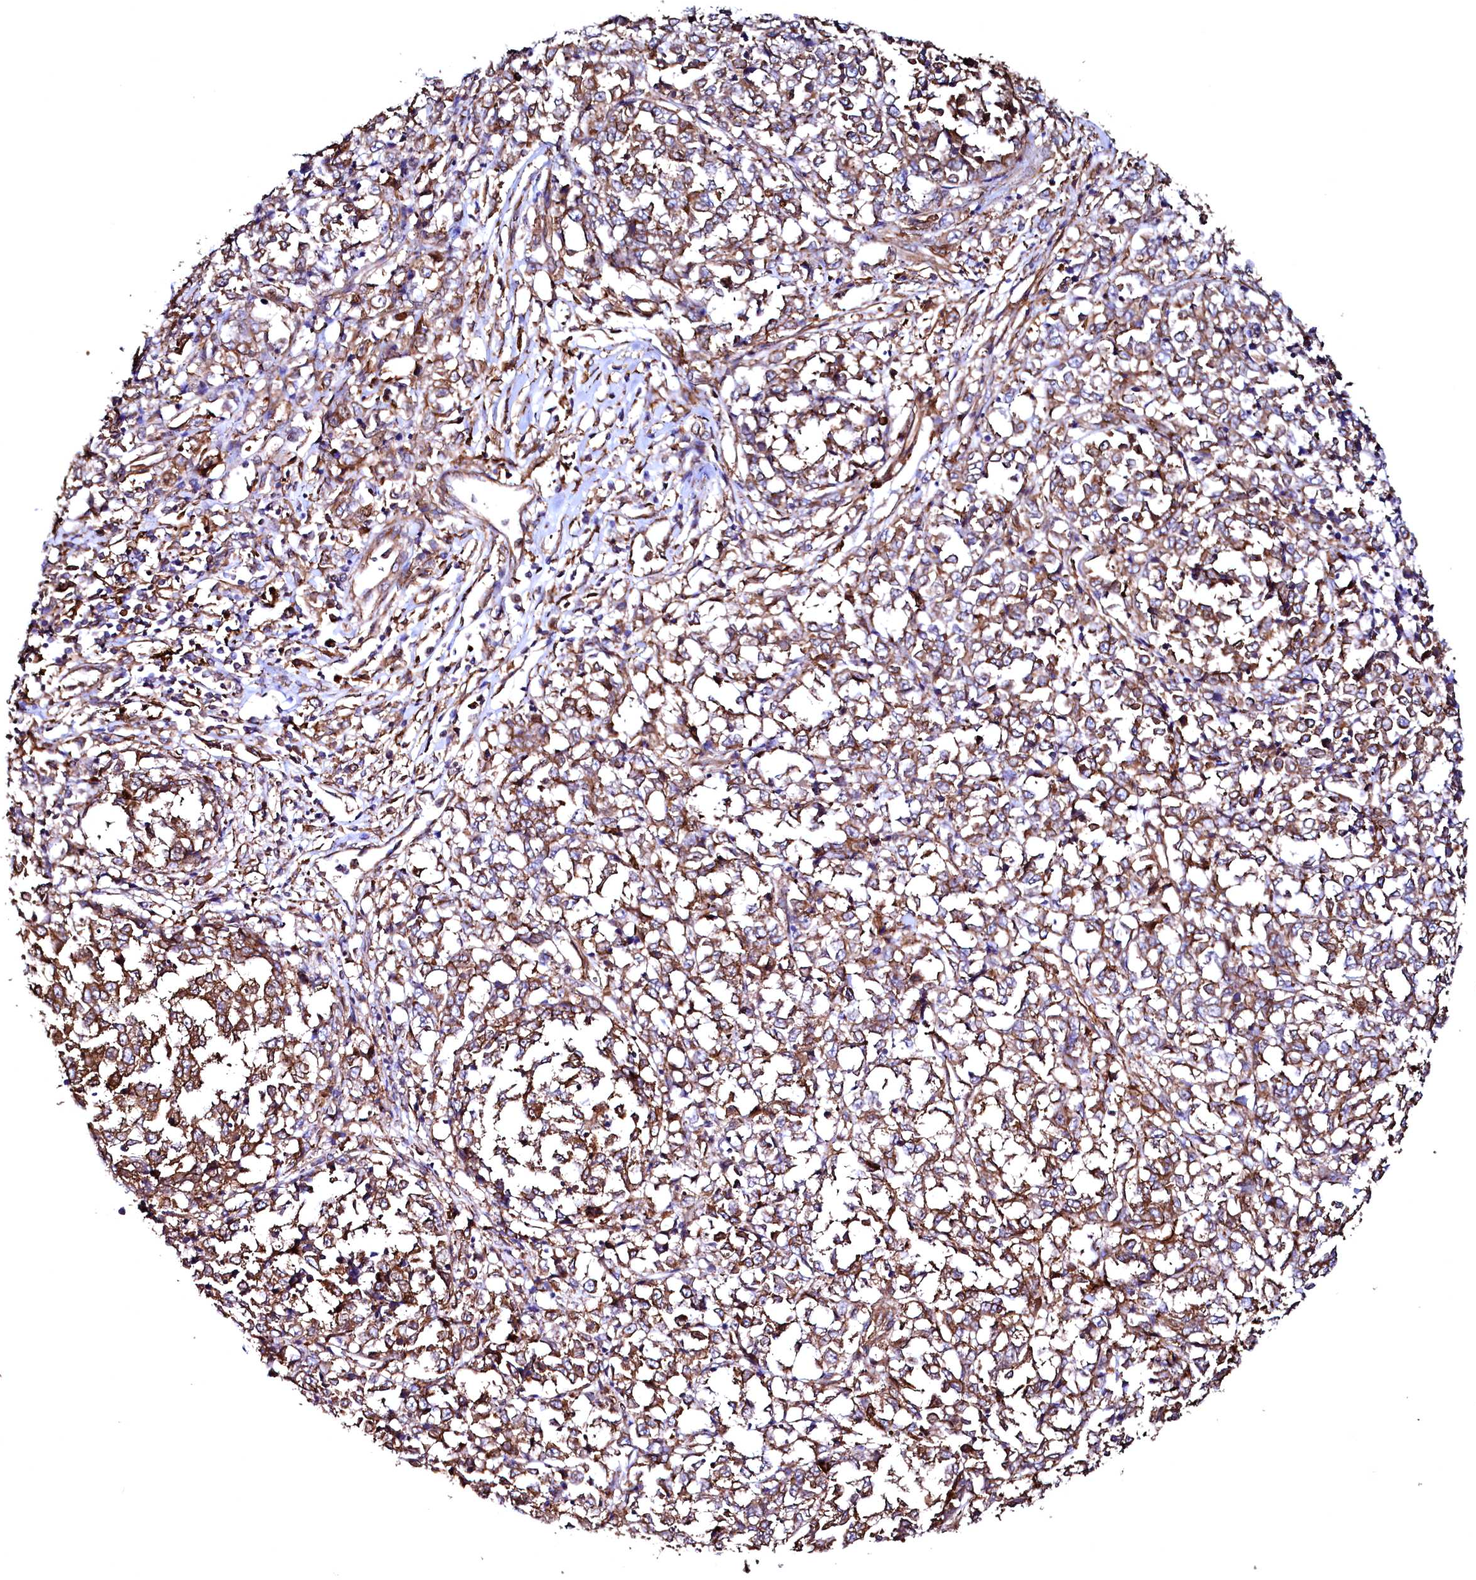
{"staining": {"intensity": "moderate", "quantity": ">75%", "location": "cytoplasmic/membranous"}, "tissue": "melanoma", "cell_type": "Tumor cells", "image_type": "cancer", "snomed": [{"axis": "morphology", "description": "Malignant melanoma, NOS"}, {"axis": "topography", "description": "Skin"}], "caption": "The histopathology image exhibits immunohistochemical staining of melanoma. There is moderate cytoplasmic/membranous expression is appreciated in approximately >75% of tumor cells.", "gene": "STAMBPL1", "patient": {"sex": "female", "age": 72}}